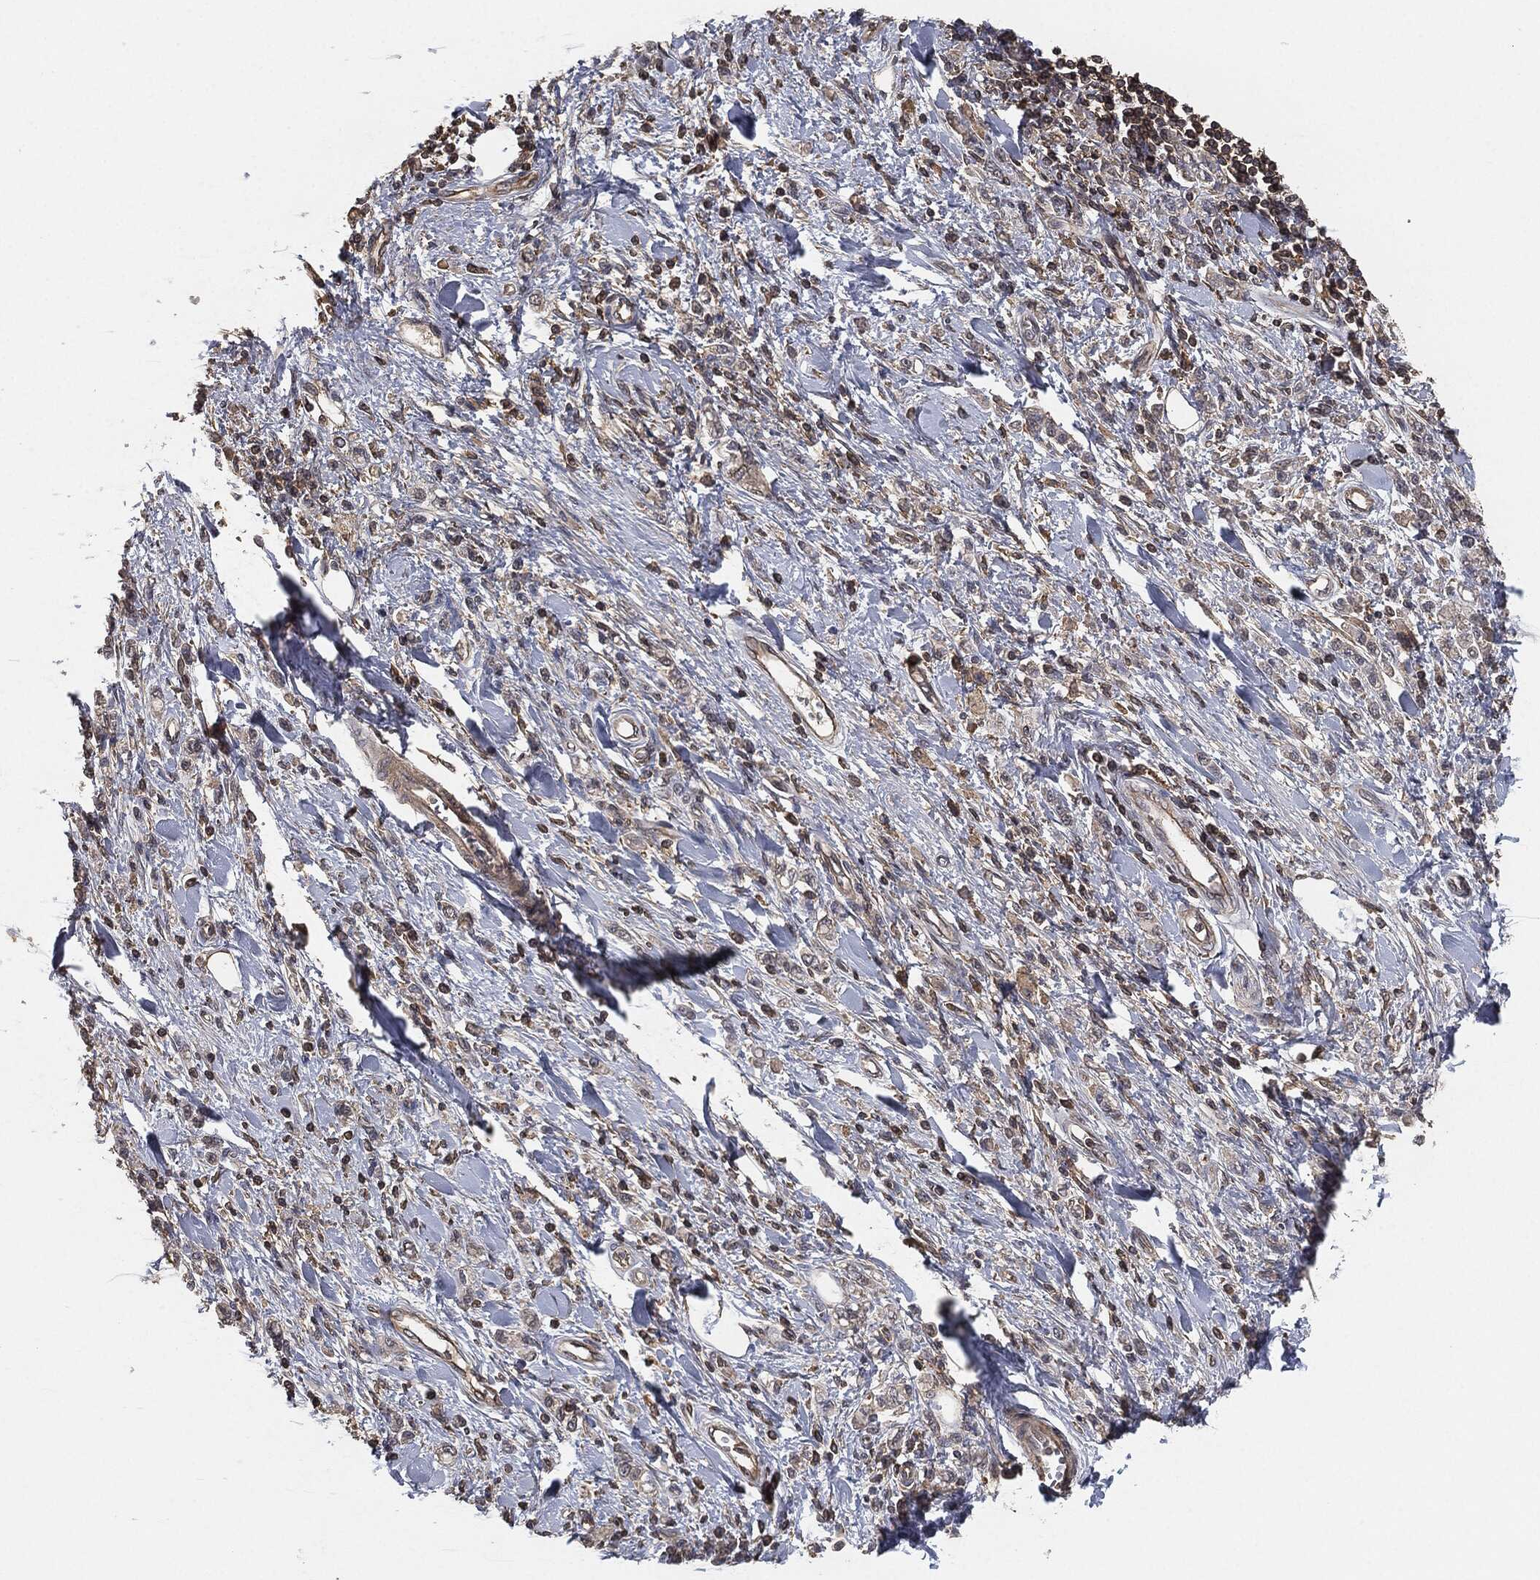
{"staining": {"intensity": "negative", "quantity": "none", "location": "none"}, "tissue": "stomach cancer", "cell_type": "Tumor cells", "image_type": "cancer", "snomed": [{"axis": "morphology", "description": "Adenocarcinoma, NOS"}, {"axis": "topography", "description": "Stomach"}], "caption": "Tumor cells are negative for protein expression in human stomach adenocarcinoma.", "gene": "ERBIN", "patient": {"sex": "male", "age": 77}}